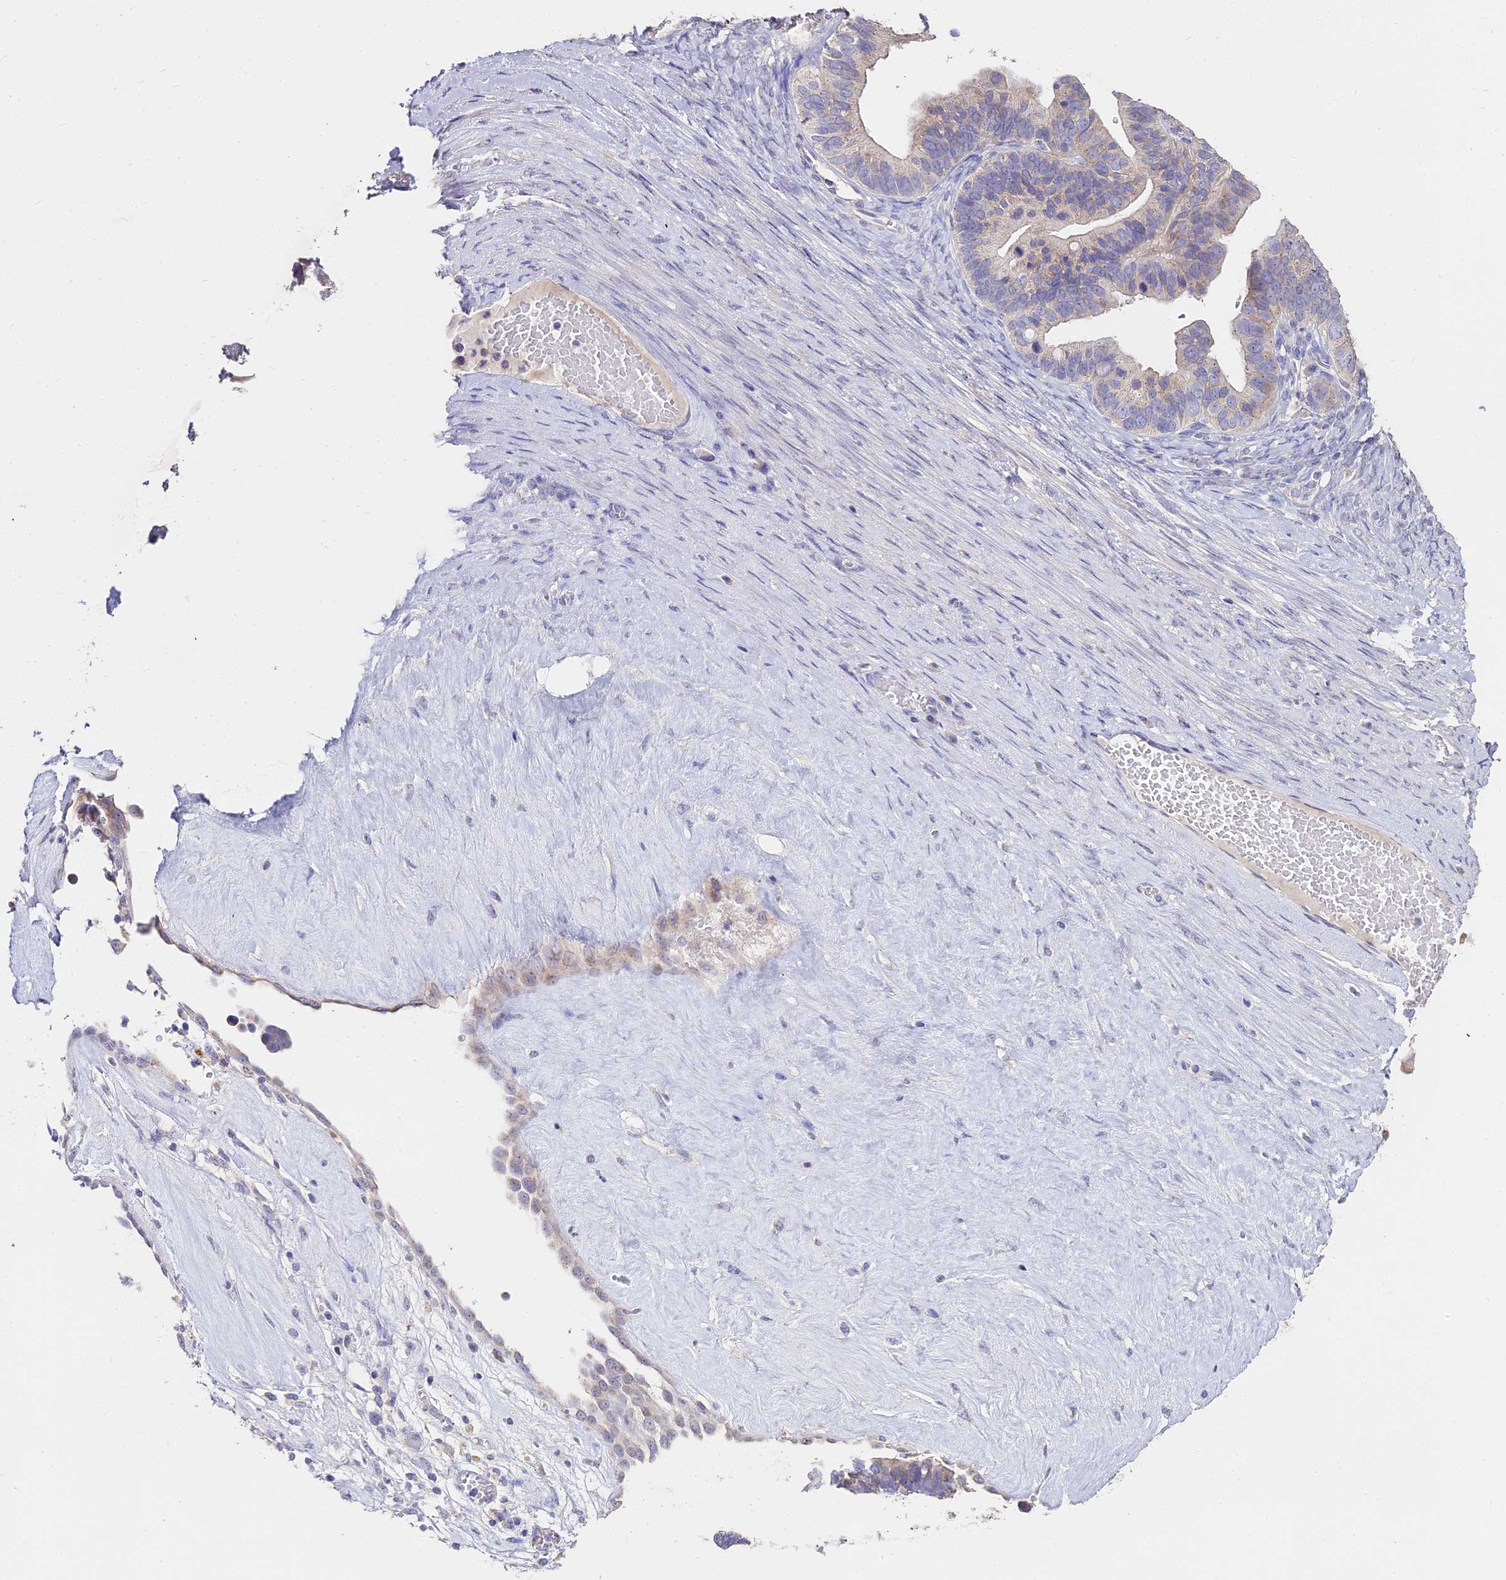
{"staining": {"intensity": "weak", "quantity": "25%-75%", "location": "cytoplasmic/membranous"}, "tissue": "ovarian cancer", "cell_type": "Tumor cells", "image_type": "cancer", "snomed": [{"axis": "morphology", "description": "Cystadenocarcinoma, serous, NOS"}, {"axis": "topography", "description": "Ovary"}], "caption": "Protein staining of ovarian serous cystadenocarcinoma tissue shows weak cytoplasmic/membranous staining in approximately 25%-75% of tumor cells.", "gene": "GLYAT", "patient": {"sex": "female", "age": 56}}